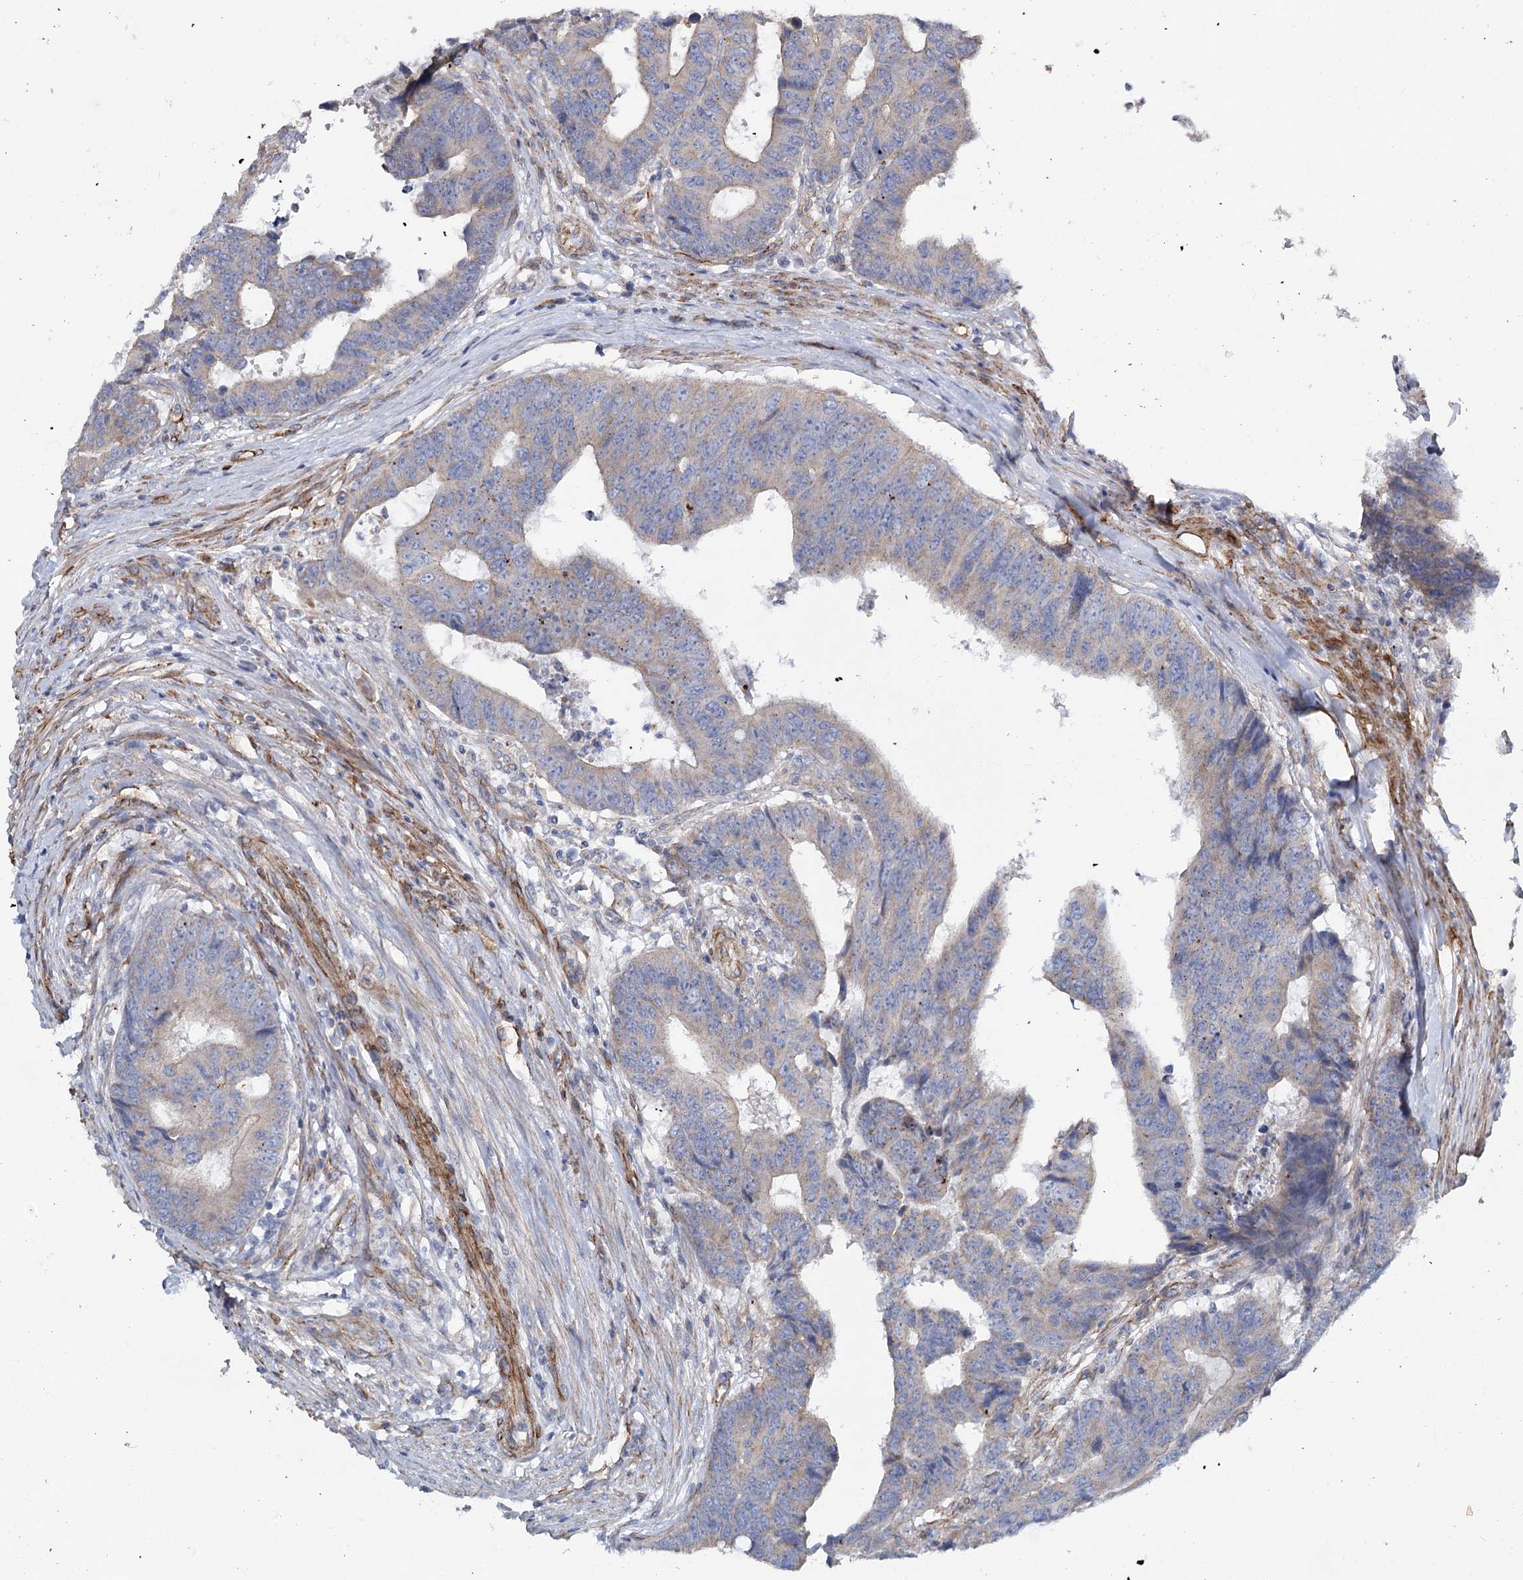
{"staining": {"intensity": "negative", "quantity": "none", "location": "none"}, "tissue": "colorectal cancer", "cell_type": "Tumor cells", "image_type": "cancer", "snomed": [{"axis": "morphology", "description": "Adenocarcinoma, NOS"}, {"axis": "topography", "description": "Rectum"}], "caption": "IHC image of neoplastic tissue: colorectal cancer stained with DAB reveals no significant protein positivity in tumor cells.", "gene": "TMEM164", "patient": {"sex": "male", "age": 84}}